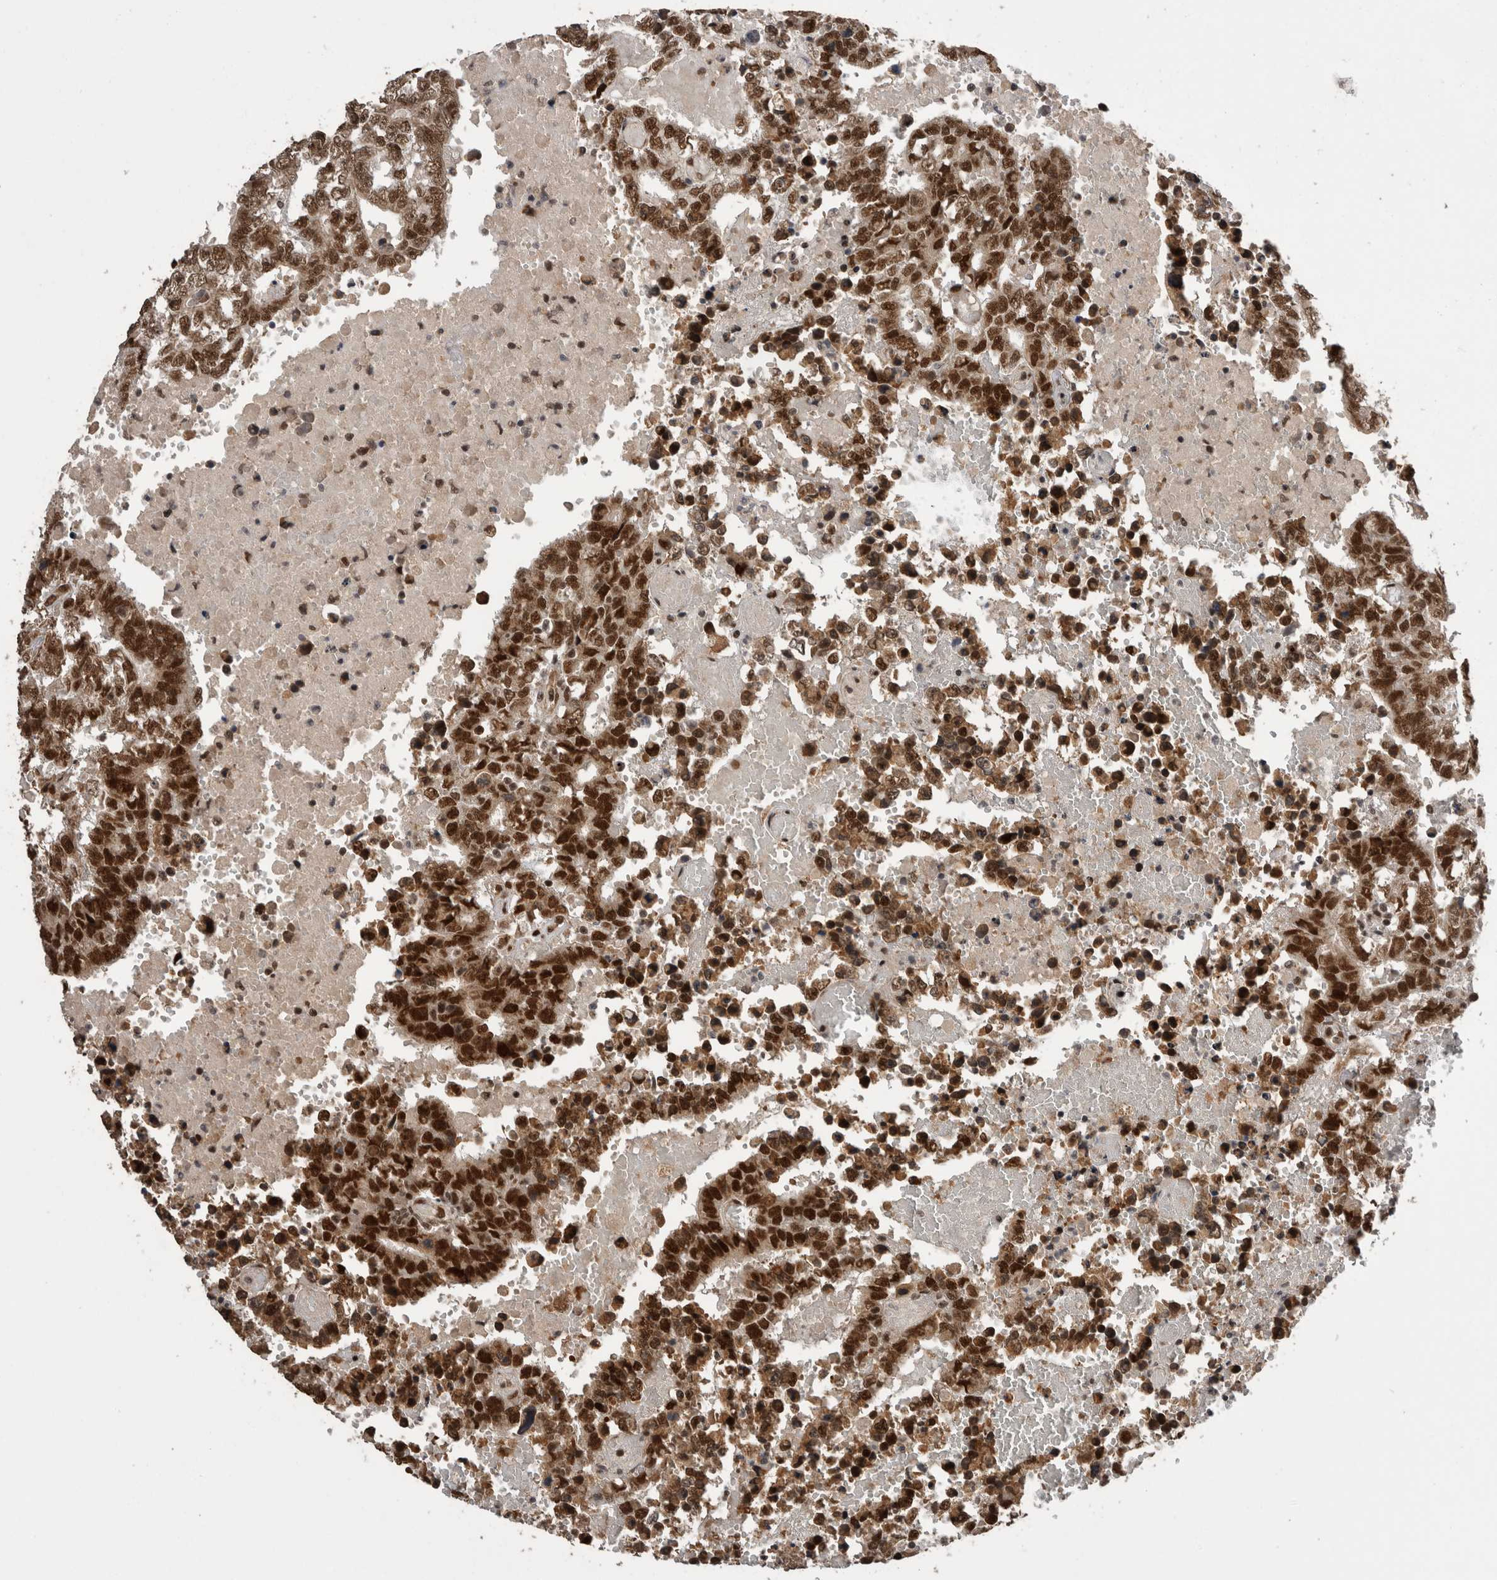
{"staining": {"intensity": "strong", "quantity": ">75%", "location": "nuclear"}, "tissue": "testis cancer", "cell_type": "Tumor cells", "image_type": "cancer", "snomed": [{"axis": "morphology", "description": "Carcinoma, Embryonal, NOS"}, {"axis": "topography", "description": "Testis"}], "caption": "A brown stain shows strong nuclear expression of a protein in testis cancer tumor cells. Using DAB (brown) and hematoxylin (blue) stains, captured at high magnification using brightfield microscopy.", "gene": "CPSF2", "patient": {"sex": "male", "age": 25}}